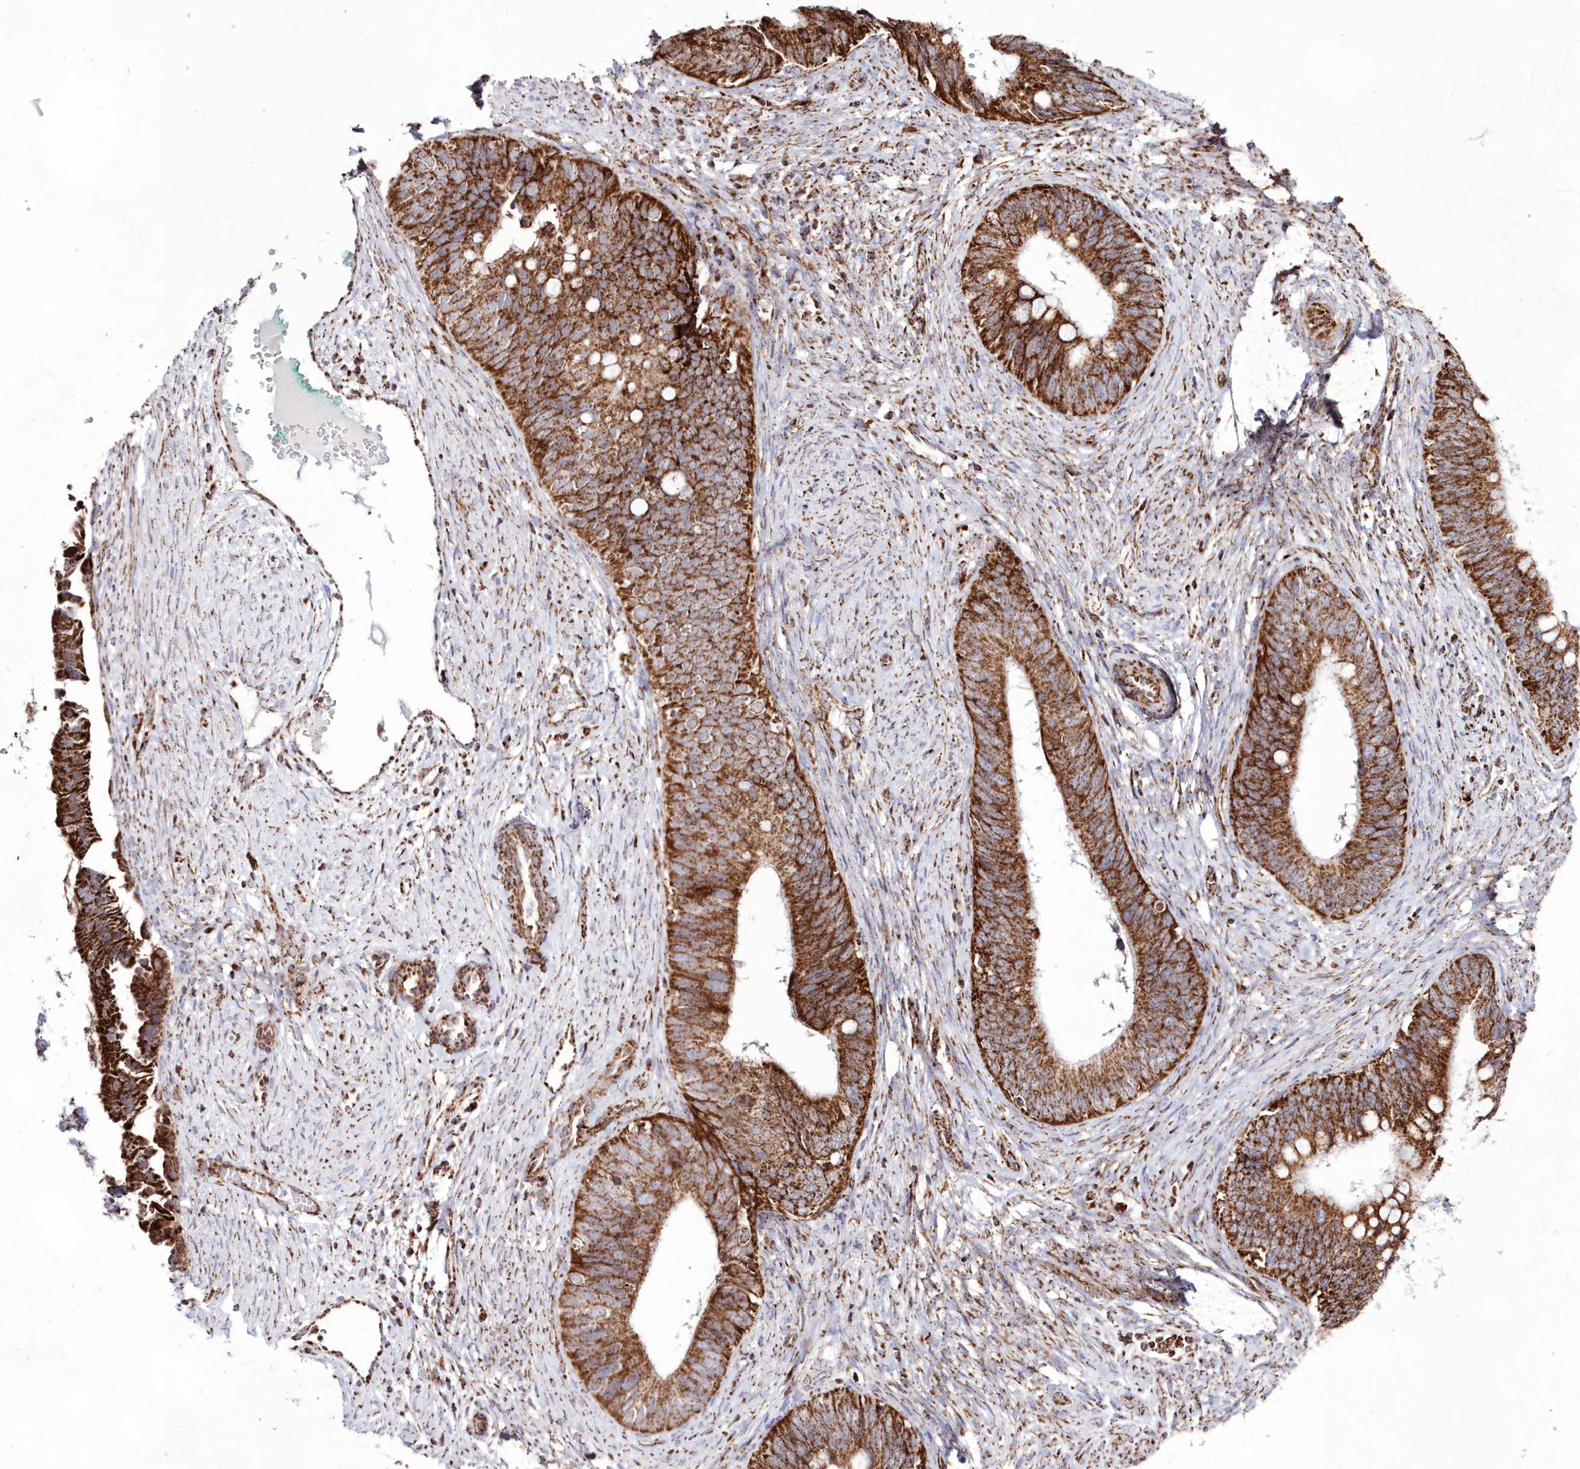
{"staining": {"intensity": "strong", "quantity": ">75%", "location": "cytoplasmic/membranous"}, "tissue": "cervical cancer", "cell_type": "Tumor cells", "image_type": "cancer", "snomed": [{"axis": "morphology", "description": "Adenocarcinoma, NOS"}, {"axis": "topography", "description": "Cervix"}], "caption": "Approximately >75% of tumor cells in human cervical adenocarcinoma reveal strong cytoplasmic/membranous protein staining as visualized by brown immunohistochemical staining.", "gene": "HADHB", "patient": {"sex": "female", "age": 42}}